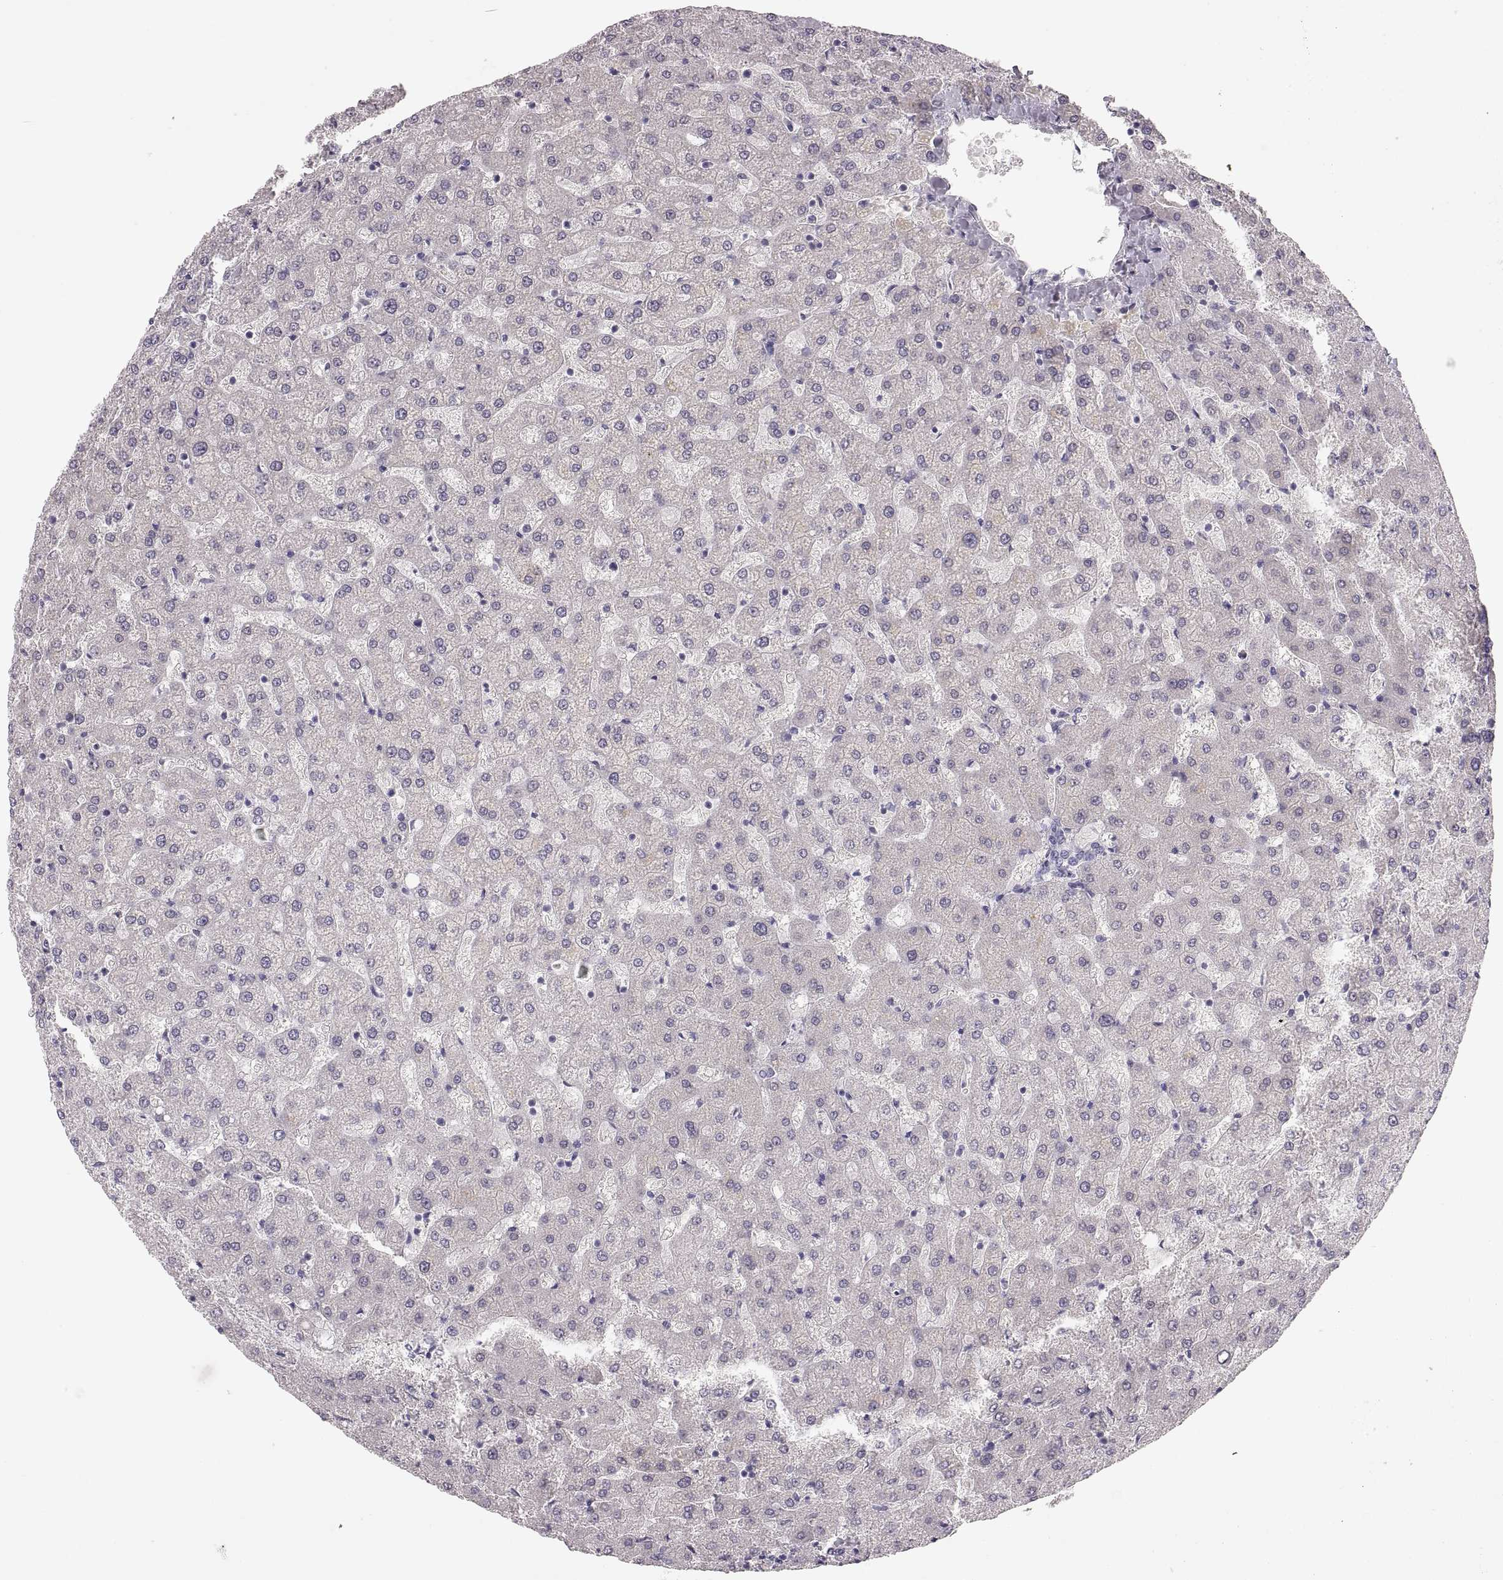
{"staining": {"intensity": "negative", "quantity": "none", "location": "none"}, "tissue": "liver", "cell_type": "Cholangiocytes", "image_type": "normal", "snomed": [{"axis": "morphology", "description": "Normal tissue, NOS"}, {"axis": "topography", "description": "Liver"}], "caption": "This is an immunohistochemistry (IHC) histopathology image of unremarkable liver. There is no staining in cholangiocytes.", "gene": "COL9A3", "patient": {"sex": "female", "age": 50}}